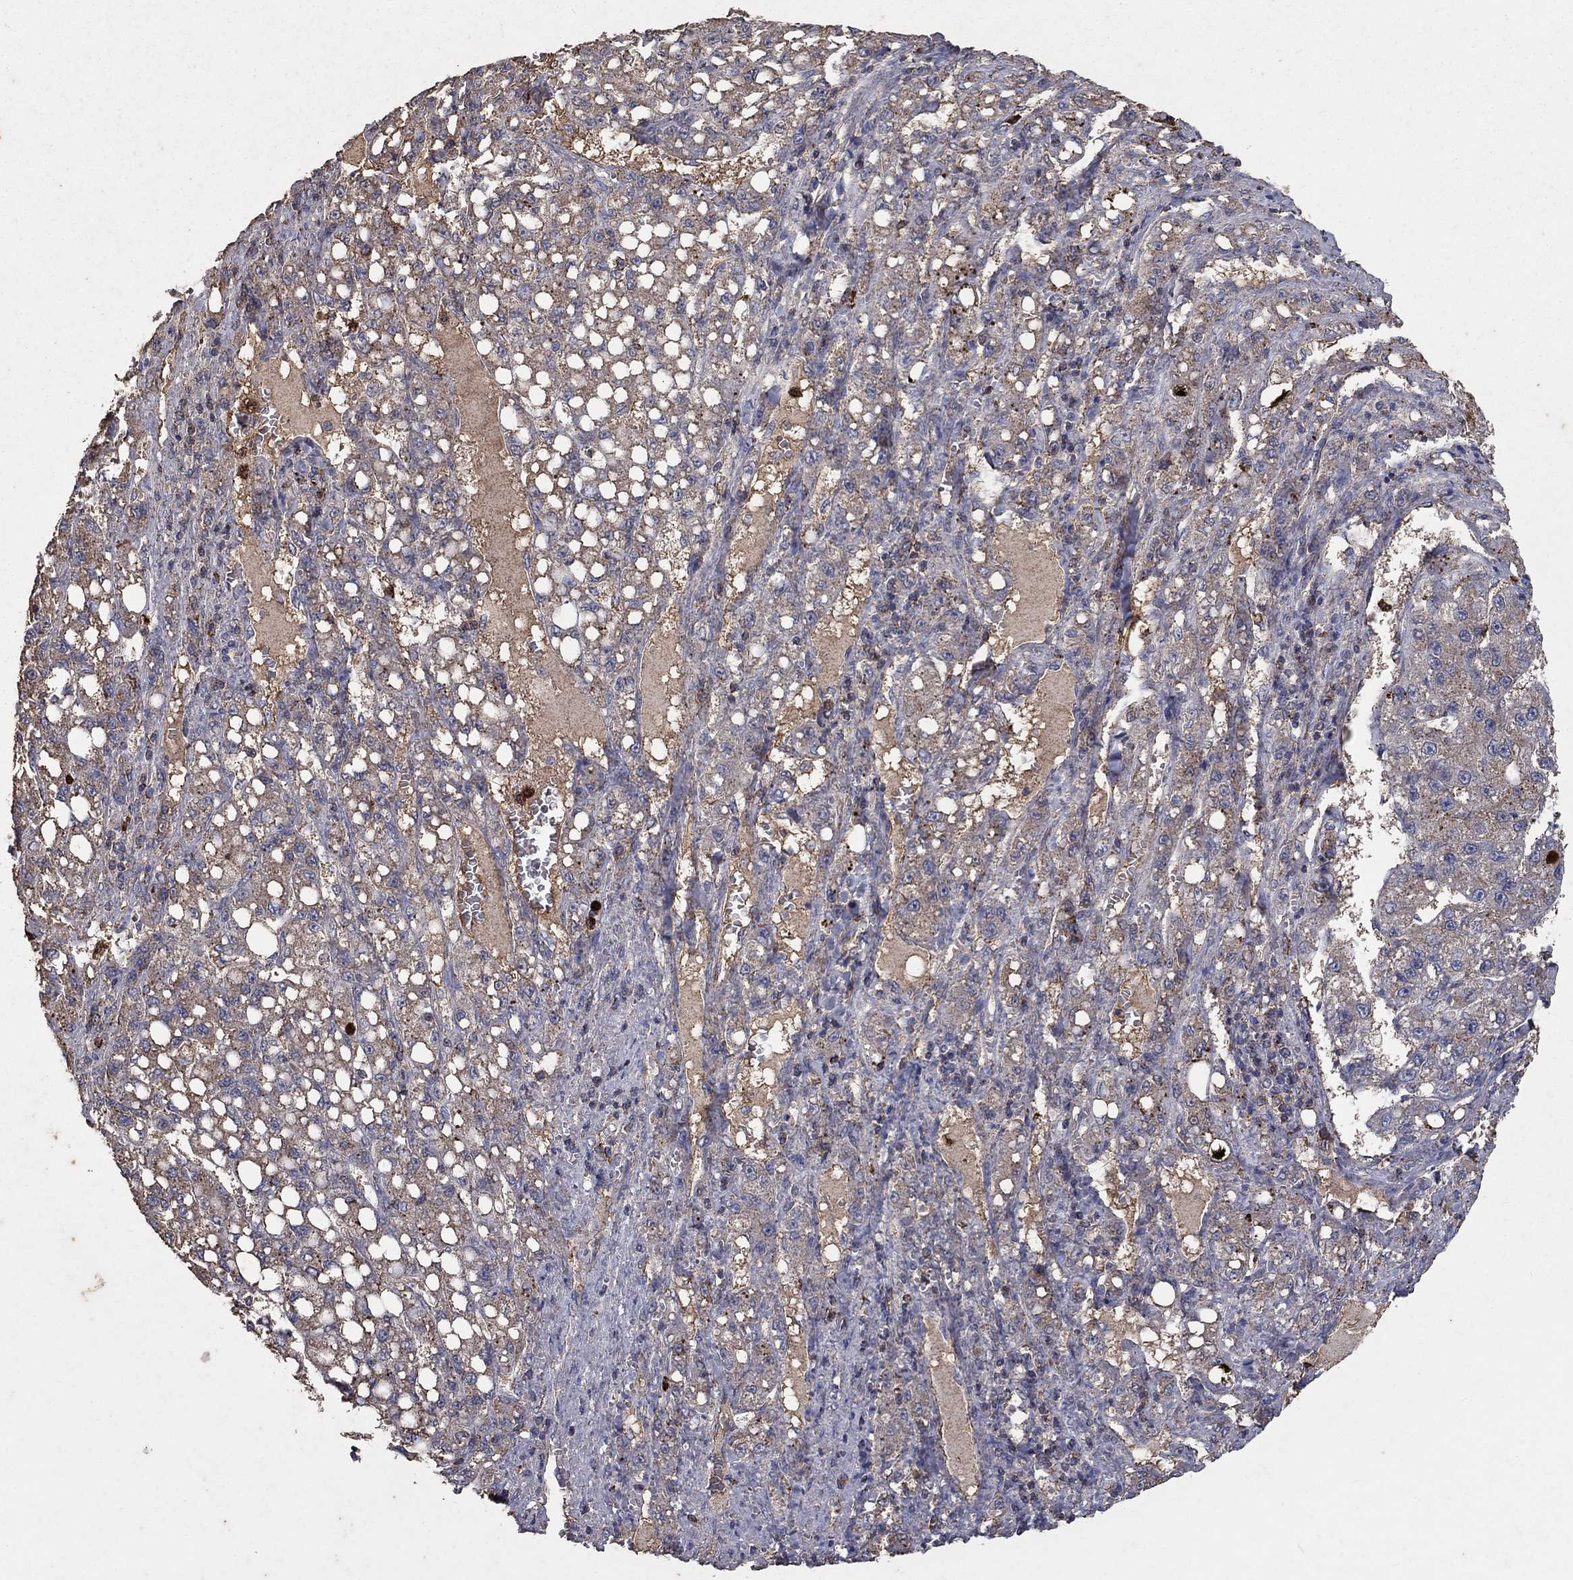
{"staining": {"intensity": "weak", "quantity": "25%-75%", "location": "cytoplasmic/membranous"}, "tissue": "liver cancer", "cell_type": "Tumor cells", "image_type": "cancer", "snomed": [{"axis": "morphology", "description": "Carcinoma, Hepatocellular, NOS"}, {"axis": "topography", "description": "Liver"}], "caption": "Weak cytoplasmic/membranous positivity for a protein is seen in about 25%-75% of tumor cells of liver cancer (hepatocellular carcinoma) using IHC.", "gene": "CD24", "patient": {"sex": "female", "age": 65}}